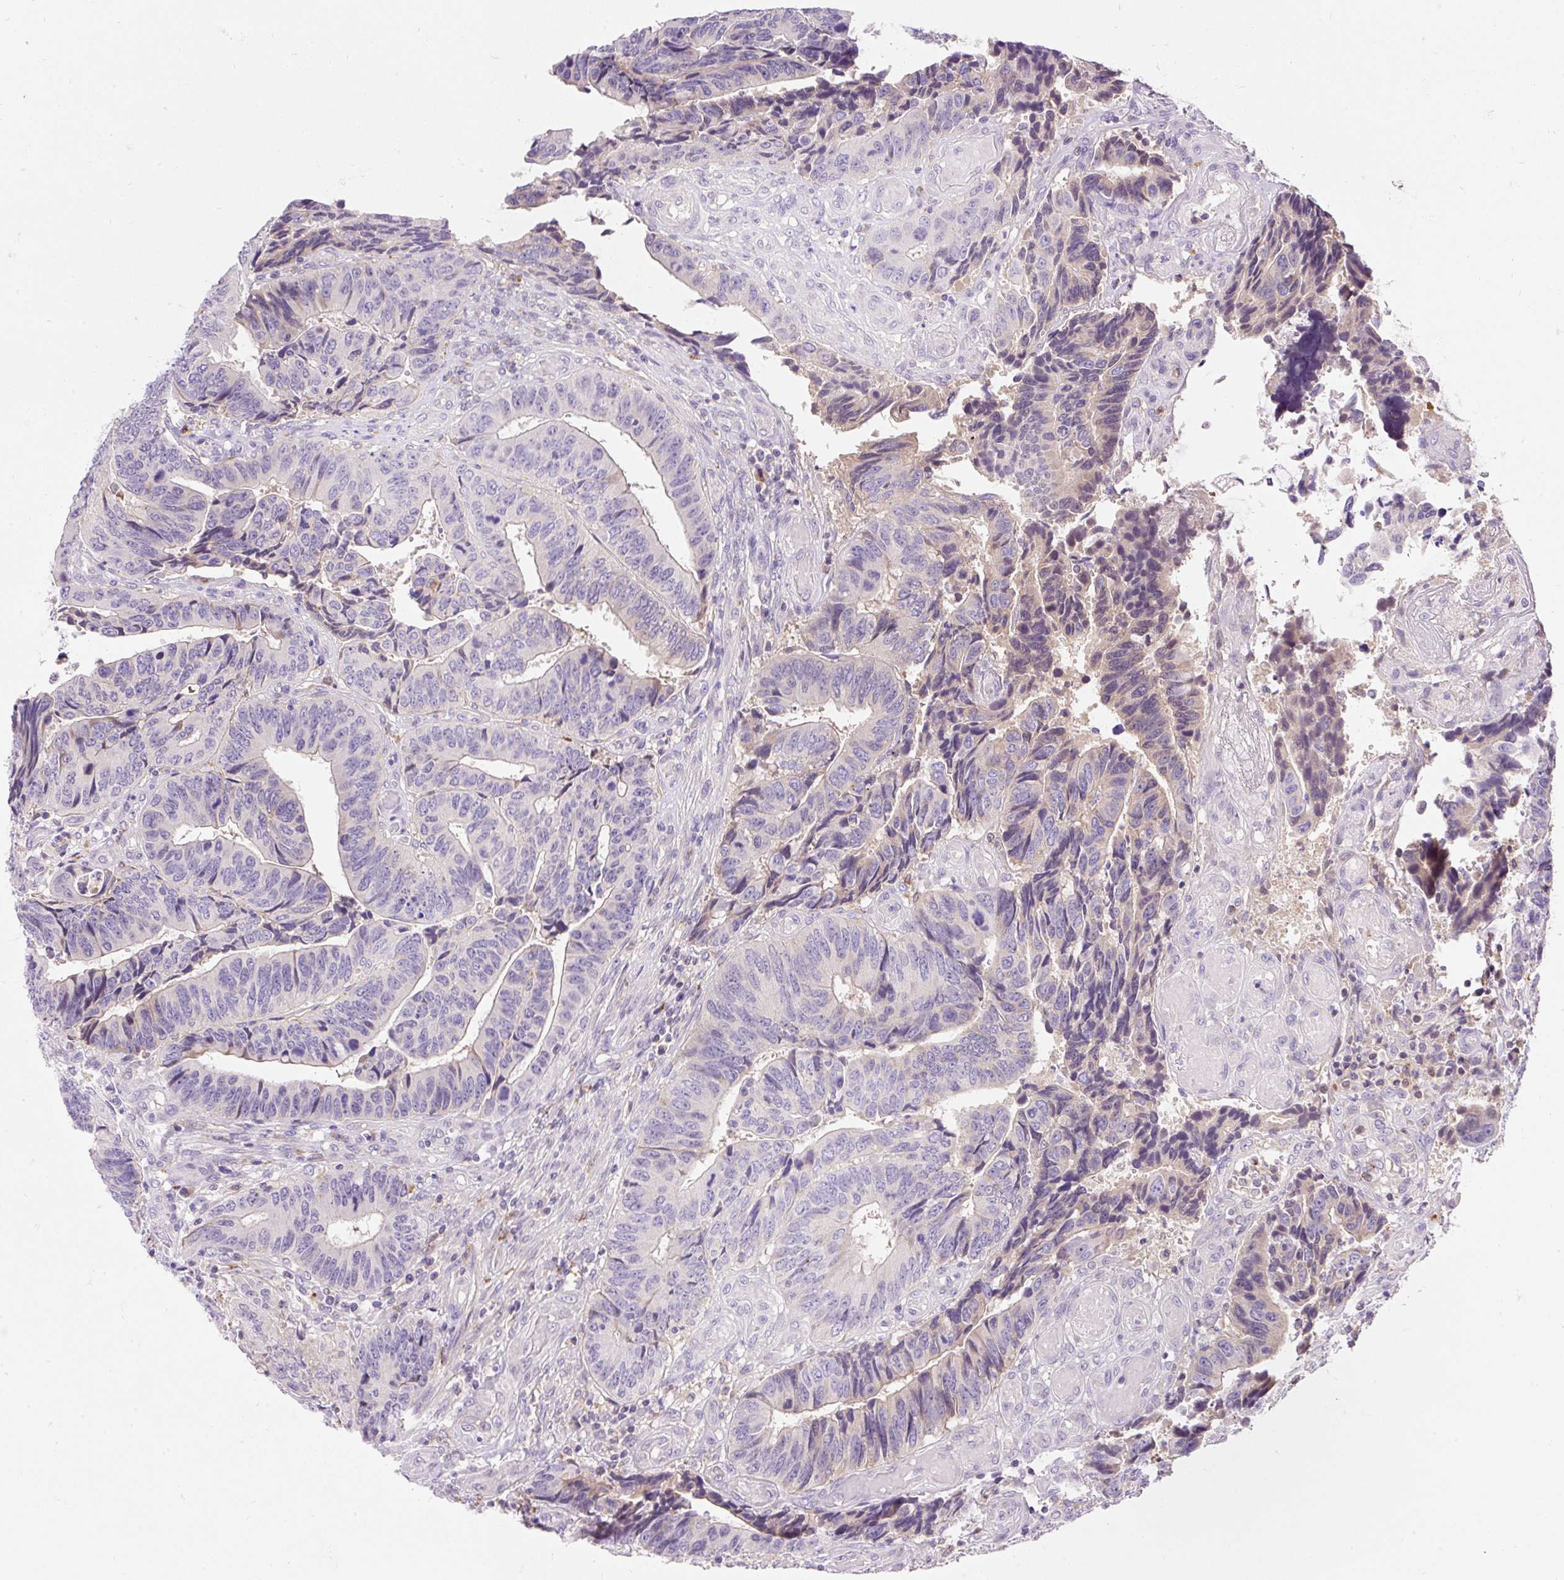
{"staining": {"intensity": "negative", "quantity": "none", "location": "none"}, "tissue": "colorectal cancer", "cell_type": "Tumor cells", "image_type": "cancer", "snomed": [{"axis": "morphology", "description": "Adenocarcinoma, NOS"}, {"axis": "topography", "description": "Colon"}], "caption": "This is a histopathology image of immunohistochemistry staining of colorectal cancer (adenocarcinoma), which shows no expression in tumor cells.", "gene": "TMEM150C", "patient": {"sex": "male", "age": 87}}